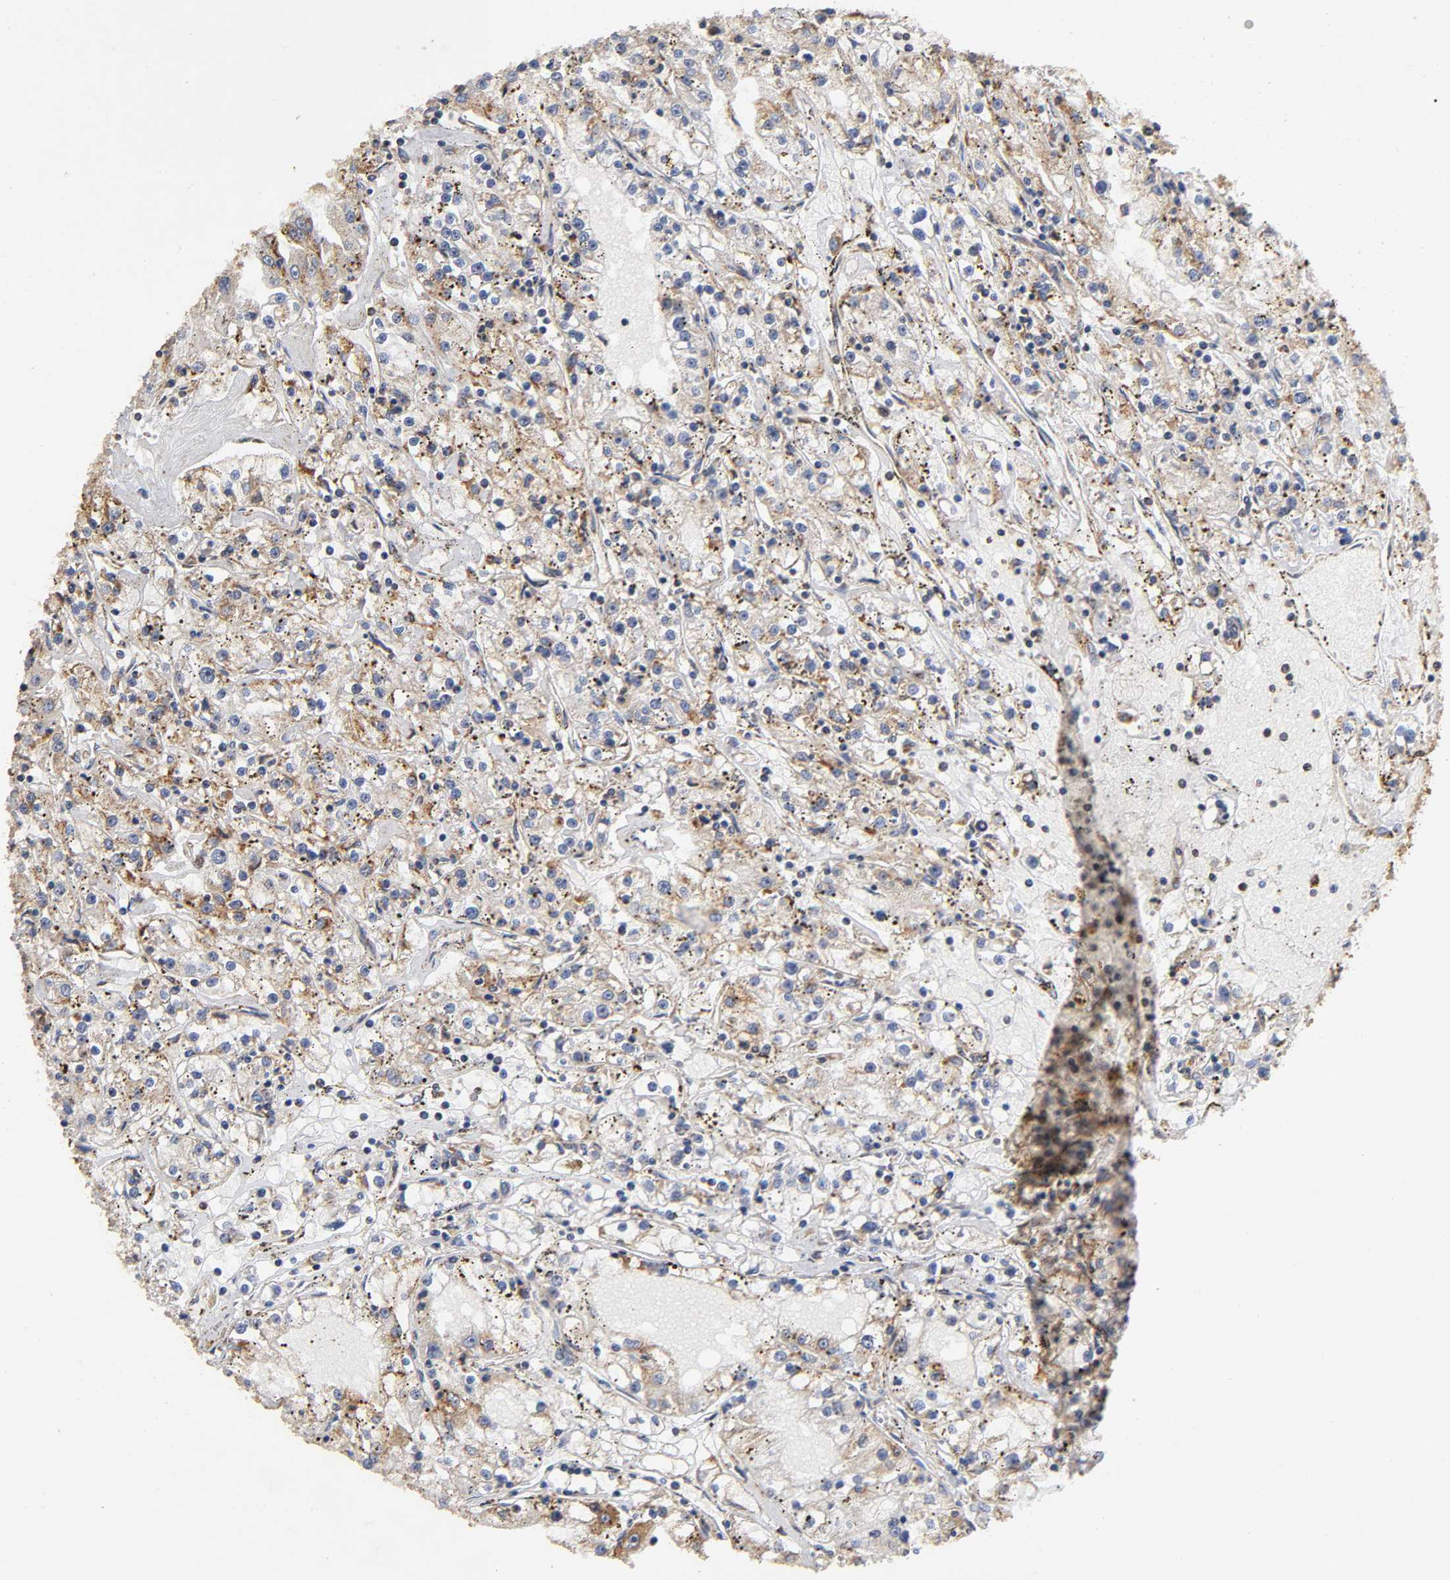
{"staining": {"intensity": "moderate", "quantity": ">75%", "location": "cytoplasmic/membranous"}, "tissue": "renal cancer", "cell_type": "Tumor cells", "image_type": "cancer", "snomed": [{"axis": "morphology", "description": "Adenocarcinoma, NOS"}, {"axis": "topography", "description": "Kidney"}], "caption": "IHC (DAB) staining of human renal cancer (adenocarcinoma) demonstrates moderate cytoplasmic/membranous protein expression in about >75% of tumor cells.", "gene": "RNF122", "patient": {"sex": "male", "age": 56}}